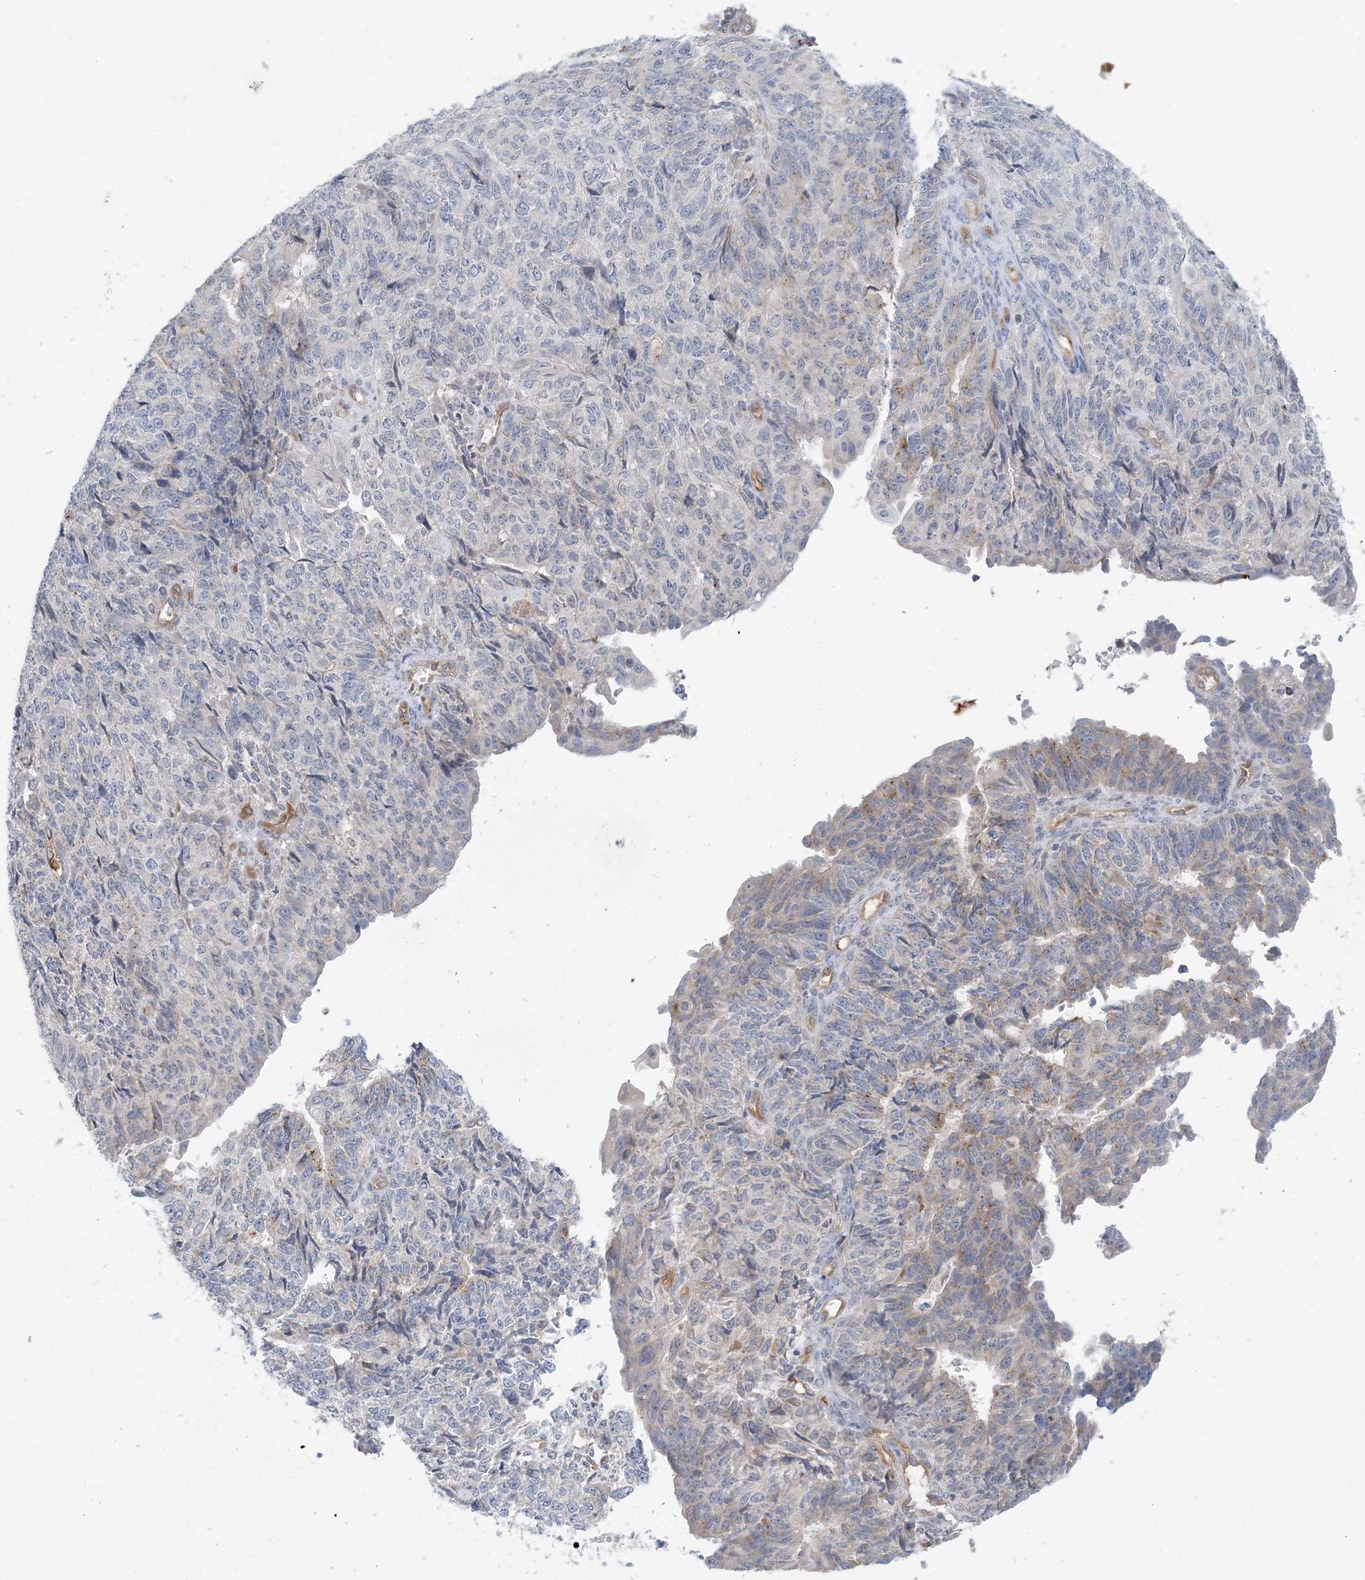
{"staining": {"intensity": "negative", "quantity": "none", "location": "none"}, "tissue": "endometrial cancer", "cell_type": "Tumor cells", "image_type": "cancer", "snomed": [{"axis": "morphology", "description": "Adenocarcinoma, NOS"}, {"axis": "topography", "description": "Endometrium"}], "caption": "An immunohistochemistry (IHC) micrograph of endometrial cancer (adenocarcinoma) is shown. There is no staining in tumor cells of endometrial cancer (adenocarcinoma).", "gene": "EIF2A", "patient": {"sex": "female", "age": 32}}